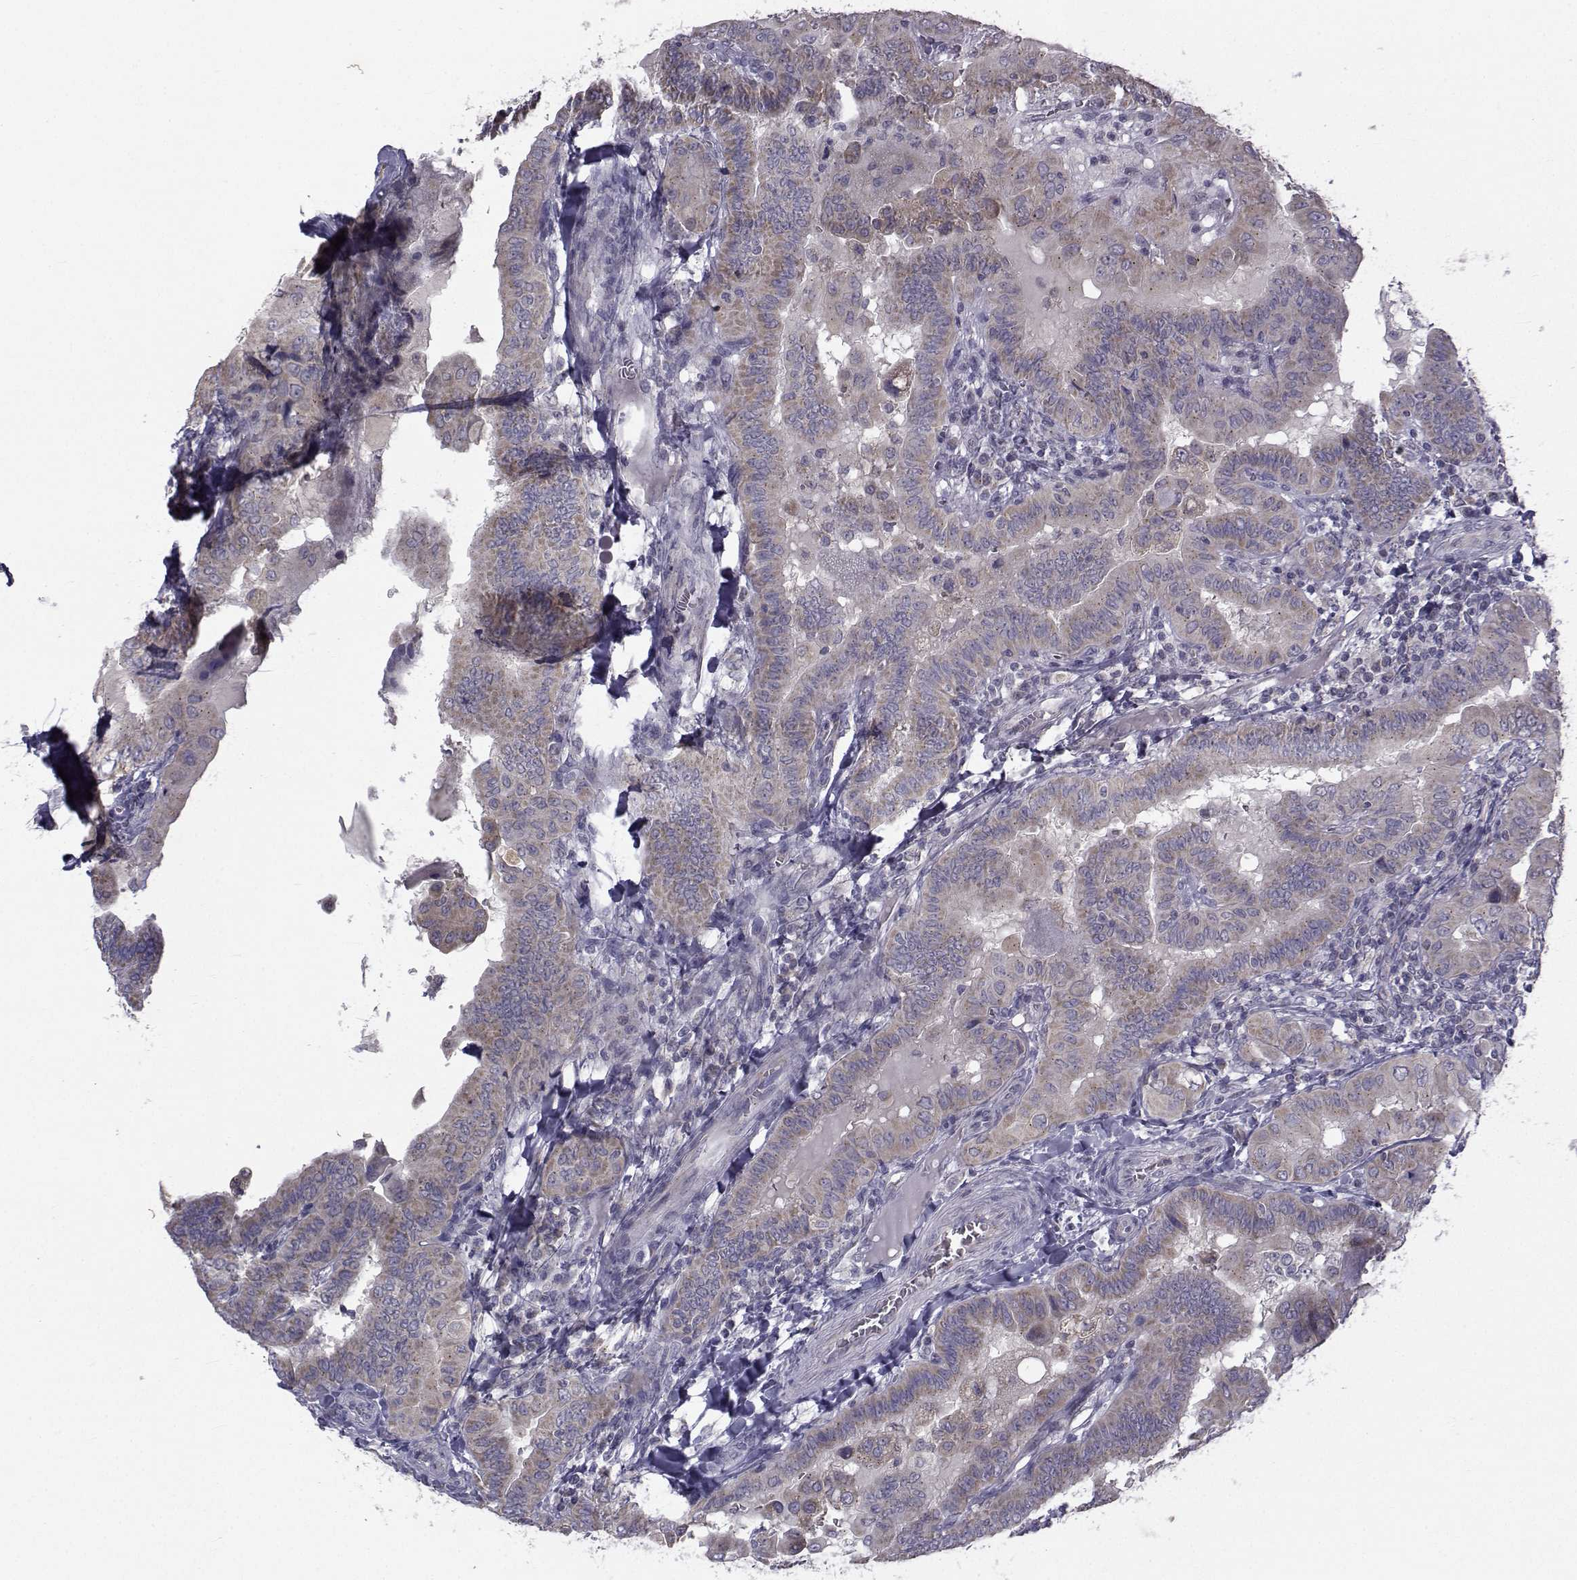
{"staining": {"intensity": "weak", "quantity": "25%-75%", "location": "cytoplasmic/membranous"}, "tissue": "thyroid cancer", "cell_type": "Tumor cells", "image_type": "cancer", "snomed": [{"axis": "morphology", "description": "Papillary adenocarcinoma, NOS"}, {"axis": "topography", "description": "Thyroid gland"}], "caption": "Protein staining by immunohistochemistry (IHC) demonstrates weak cytoplasmic/membranous staining in about 25%-75% of tumor cells in thyroid cancer (papillary adenocarcinoma). (IHC, brightfield microscopy, high magnification).", "gene": "ANGPT1", "patient": {"sex": "female", "age": 37}}